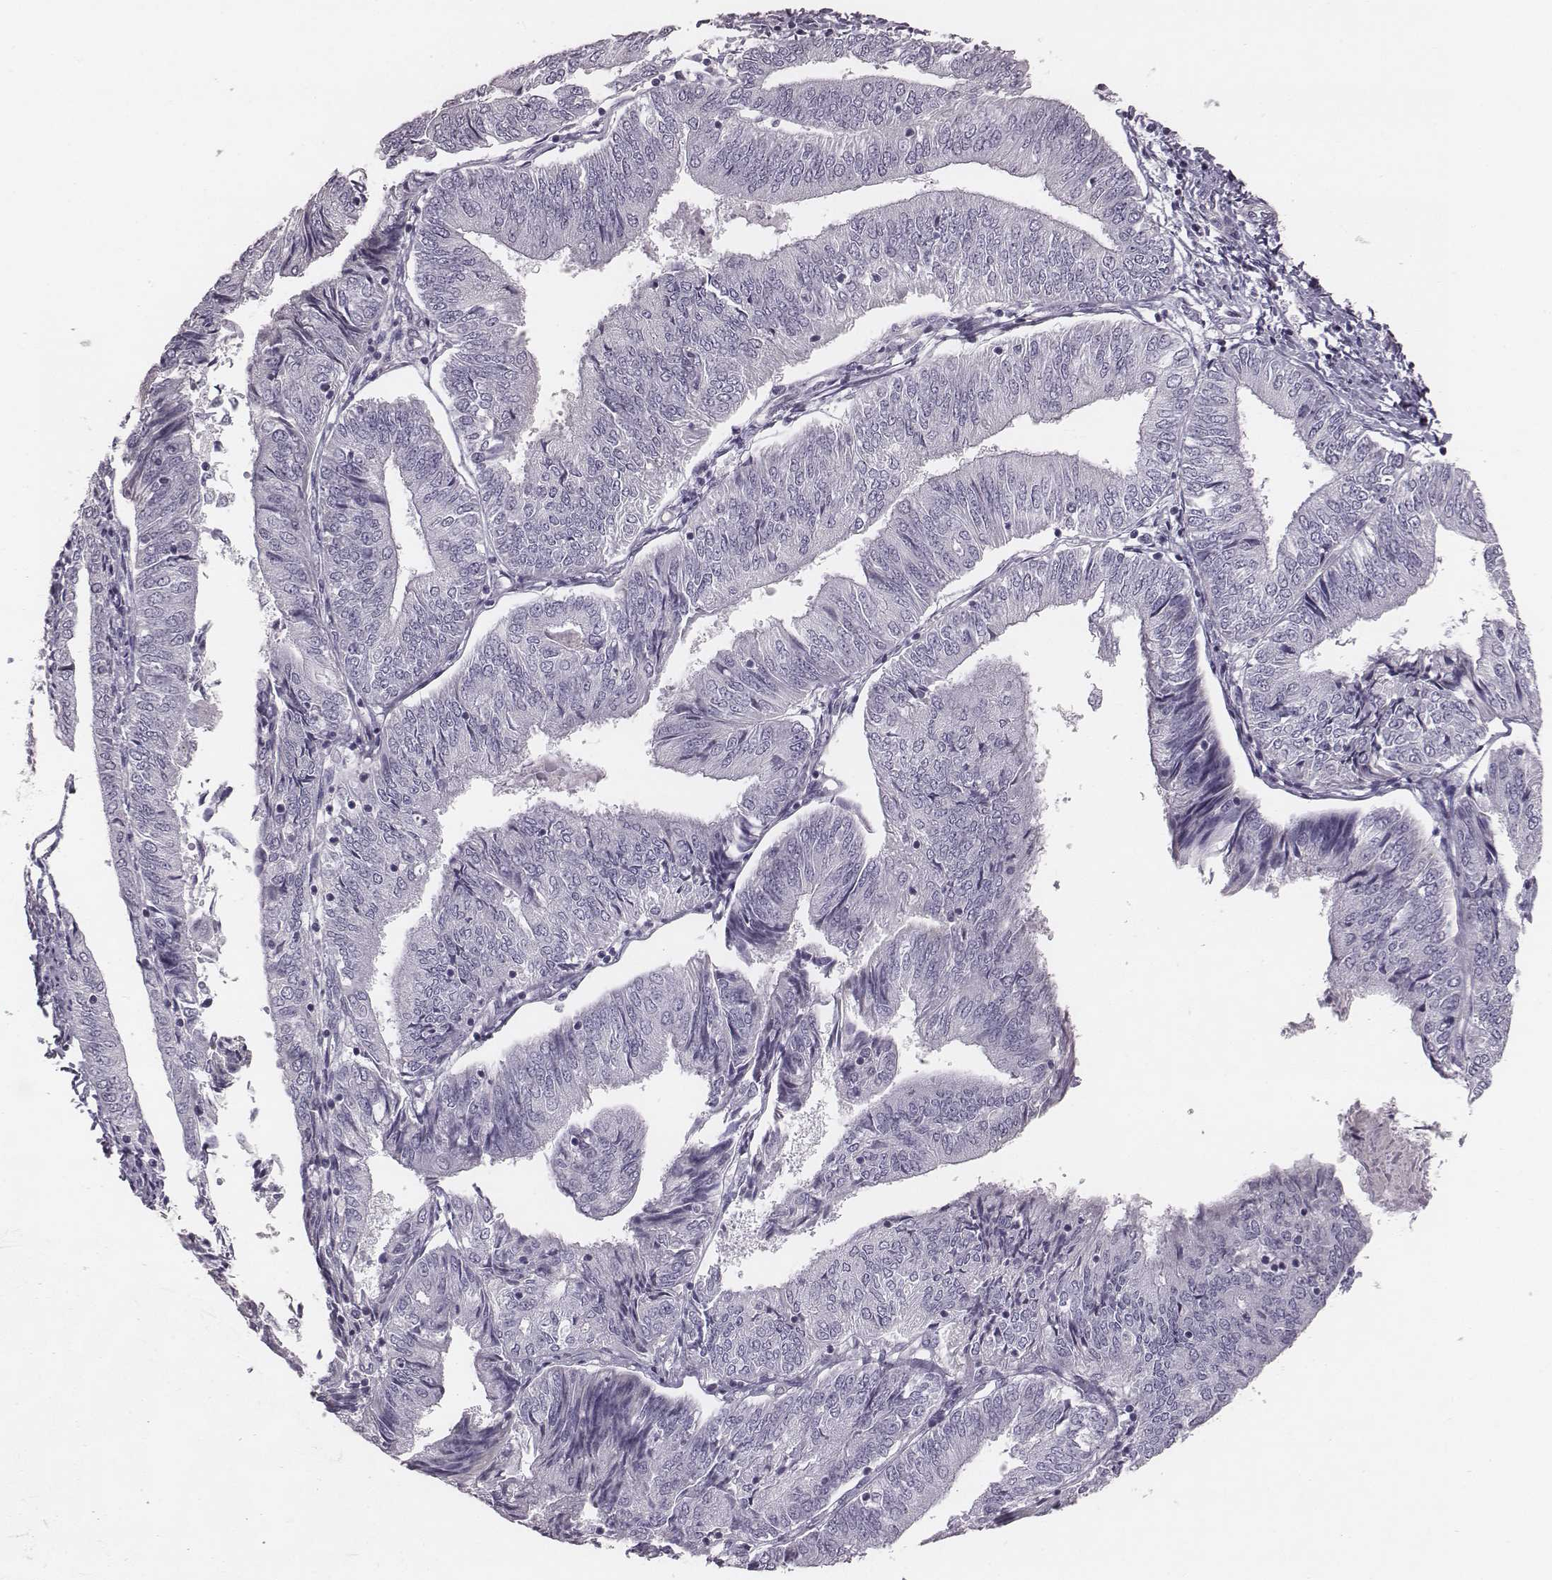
{"staining": {"intensity": "negative", "quantity": "none", "location": "none"}, "tissue": "endometrial cancer", "cell_type": "Tumor cells", "image_type": "cancer", "snomed": [{"axis": "morphology", "description": "Adenocarcinoma, NOS"}, {"axis": "topography", "description": "Endometrium"}], "caption": "DAB (3,3'-diaminobenzidine) immunohistochemical staining of human endometrial cancer (adenocarcinoma) shows no significant positivity in tumor cells. (DAB immunohistochemistry, high magnification).", "gene": "PDE8B", "patient": {"sex": "female", "age": 58}}